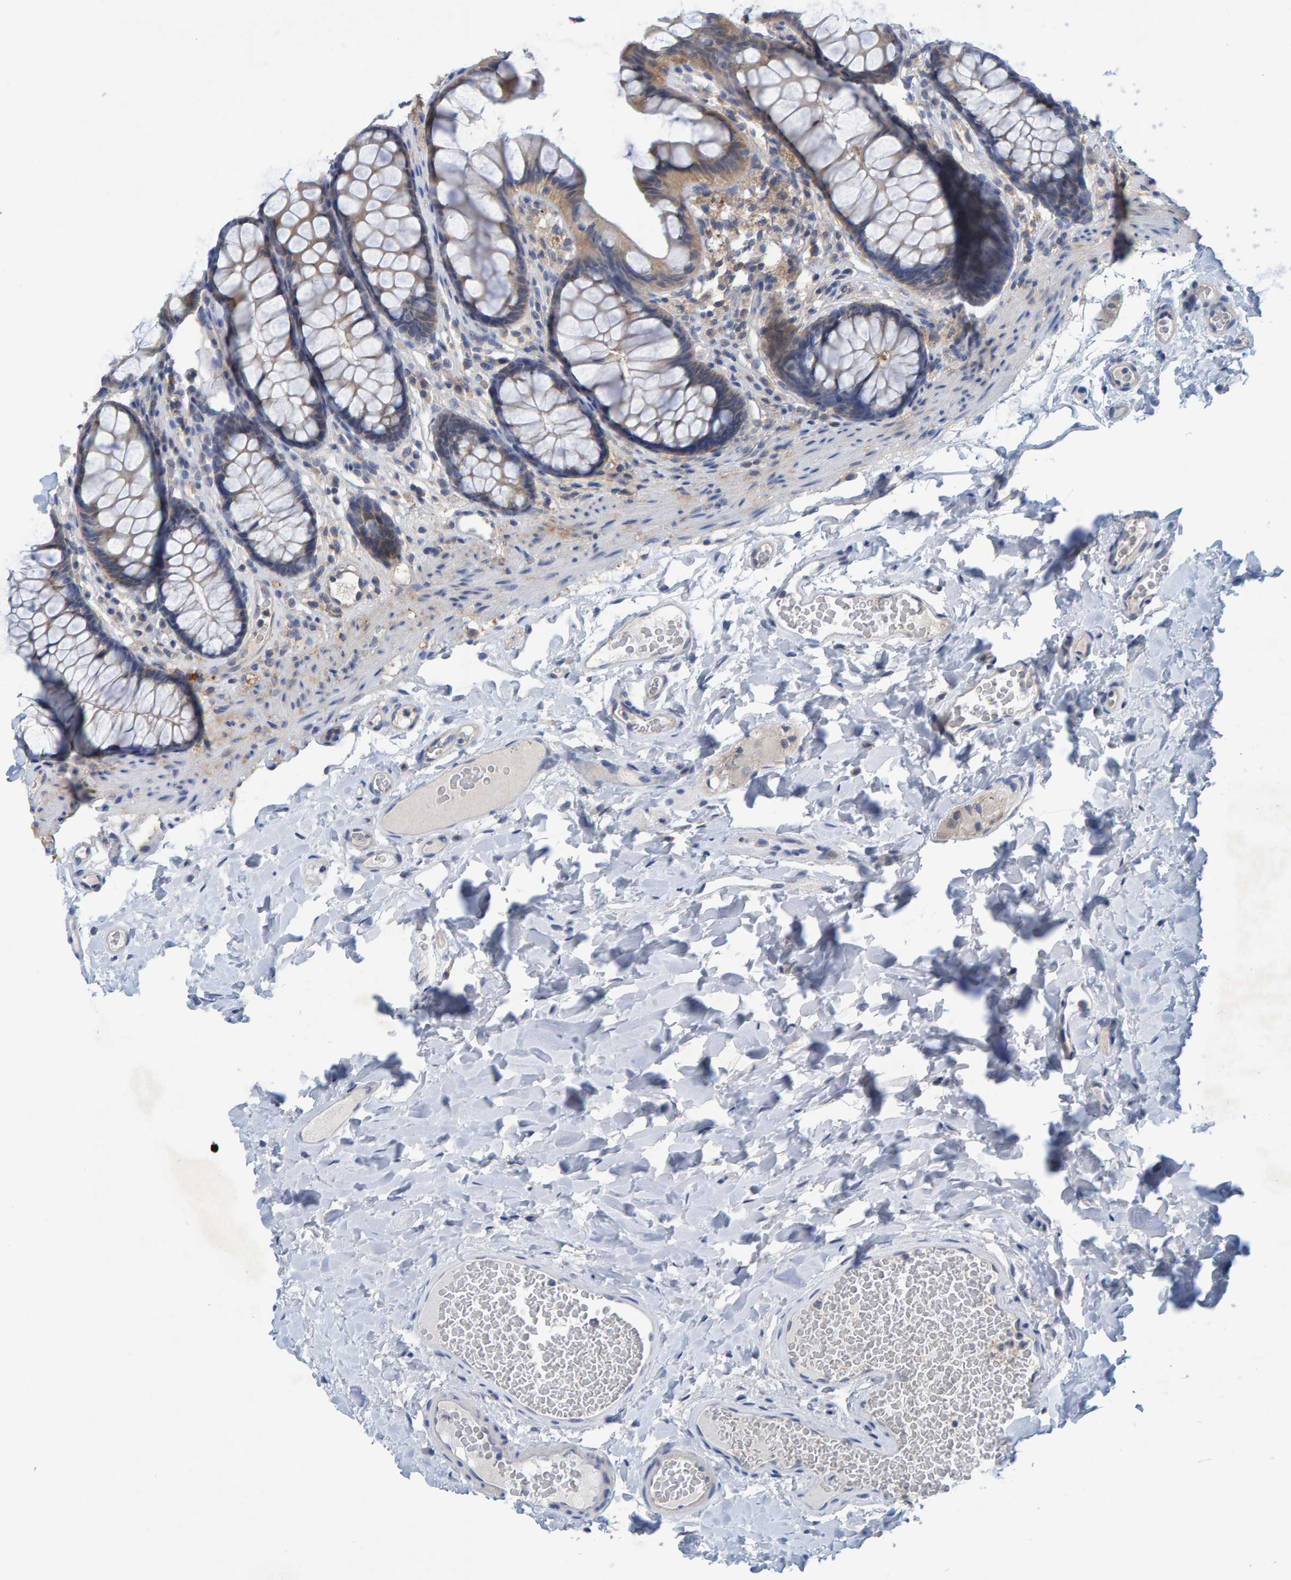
{"staining": {"intensity": "negative", "quantity": "none", "location": "none"}, "tissue": "colon", "cell_type": "Endothelial cells", "image_type": "normal", "snomed": [{"axis": "morphology", "description": "Normal tissue, NOS"}, {"axis": "topography", "description": "Colon"}], "caption": "High magnification brightfield microscopy of benign colon stained with DAB (3,3'-diaminobenzidine) (brown) and counterstained with hematoxylin (blue): endothelial cells show no significant expression. (Stains: DAB IHC with hematoxylin counter stain, Microscopy: brightfield microscopy at high magnification).", "gene": "ALAD", "patient": {"sex": "female", "age": 55}}